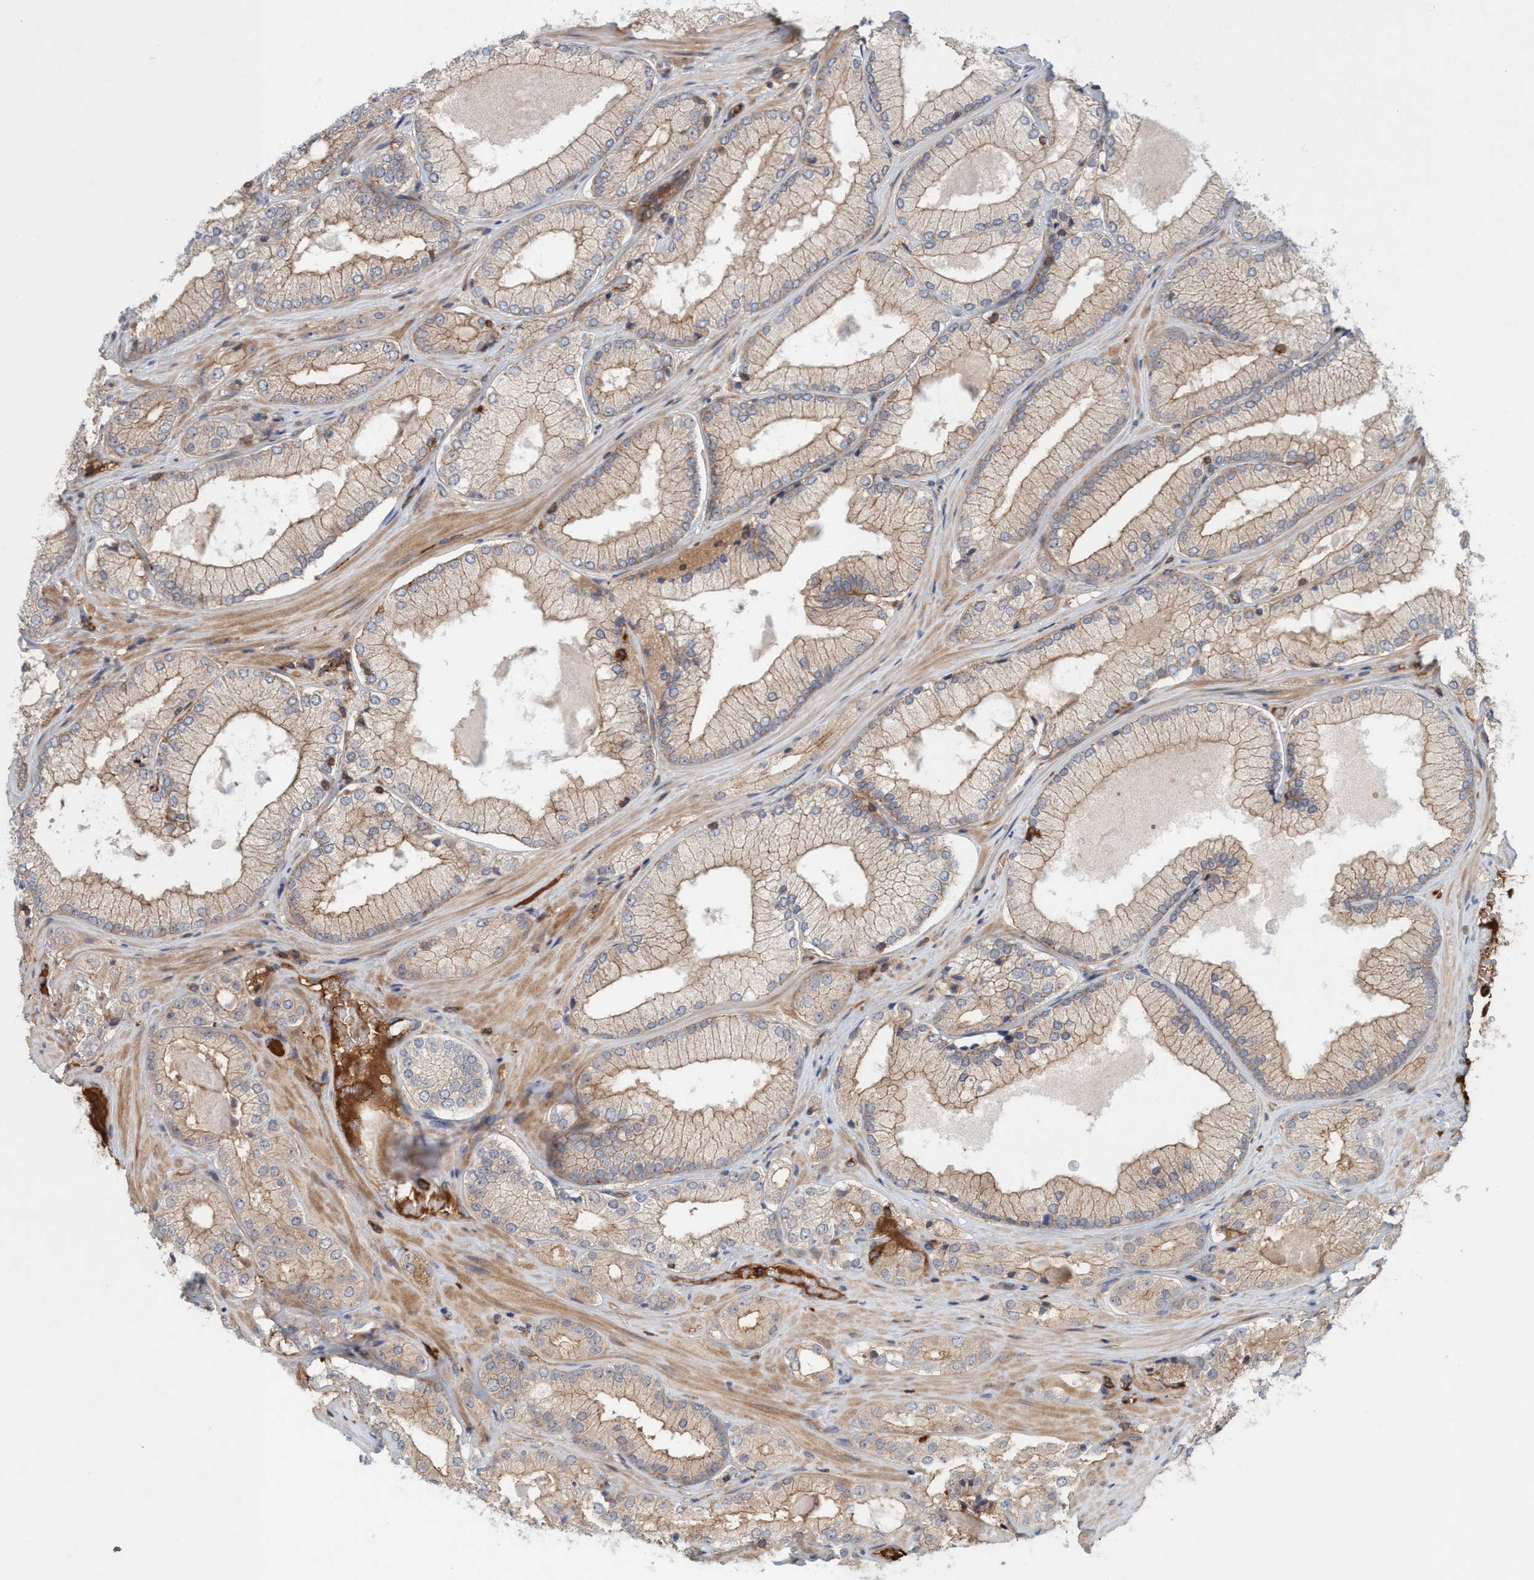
{"staining": {"intensity": "moderate", "quantity": "25%-75%", "location": "cytoplasmic/membranous"}, "tissue": "prostate cancer", "cell_type": "Tumor cells", "image_type": "cancer", "snomed": [{"axis": "morphology", "description": "Adenocarcinoma, Low grade"}, {"axis": "topography", "description": "Prostate"}], "caption": "Protein expression analysis of human prostate cancer reveals moderate cytoplasmic/membranous positivity in about 25%-75% of tumor cells.", "gene": "SPECC1", "patient": {"sex": "male", "age": 65}}